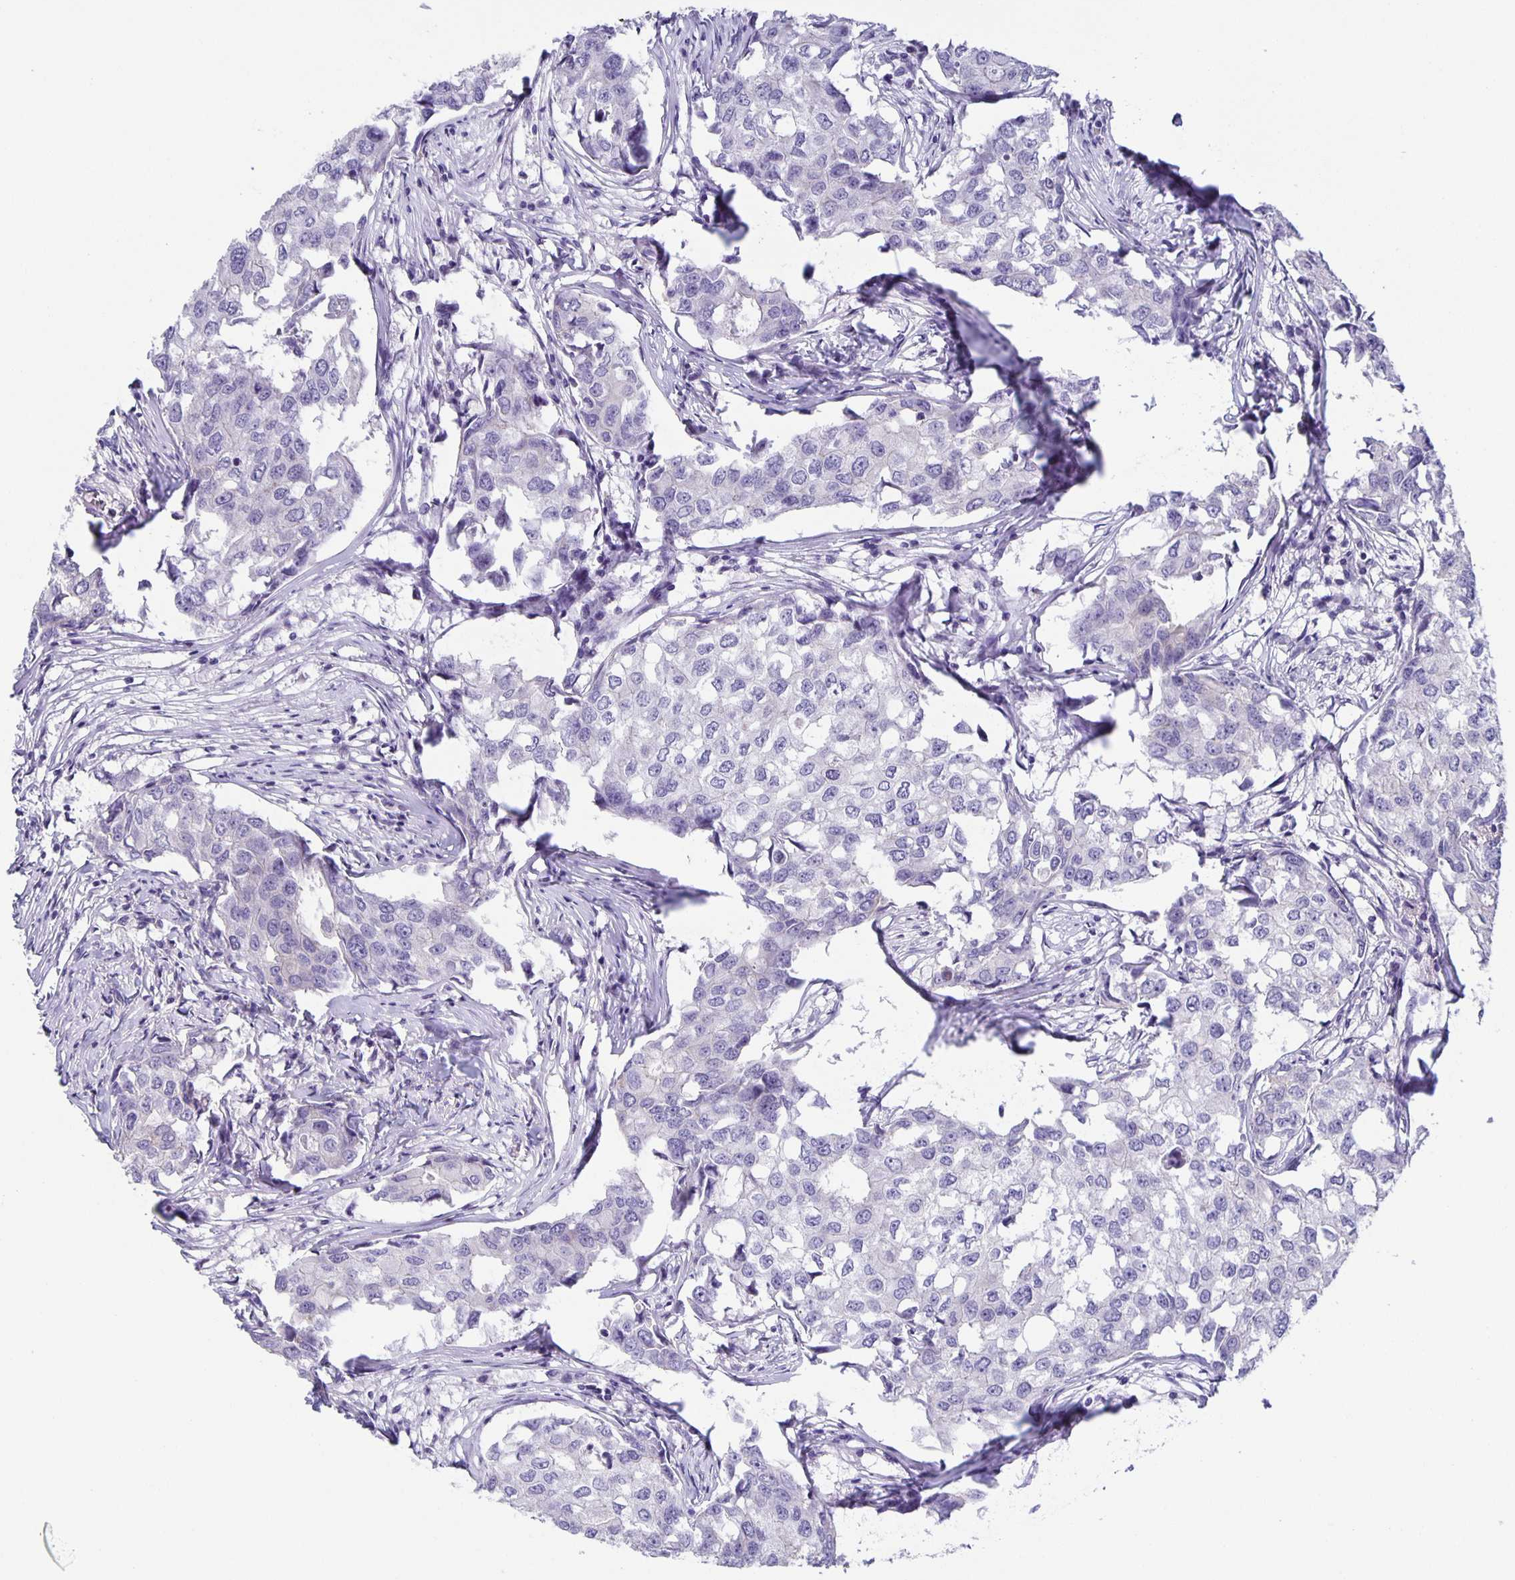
{"staining": {"intensity": "negative", "quantity": "none", "location": "none"}, "tissue": "breast cancer", "cell_type": "Tumor cells", "image_type": "cancer", "snomed": [{"axis": "morphology", "description": "Duct carcinoma"}, {"axis": "topography", "description": "Breast"}], "caption": "IHC of human breast cancer (intraductal carcinoma) exhibits no positivity in tumor cells.", "gene": "PTPN3", "patient": {"sex": "female", "age": 27}}